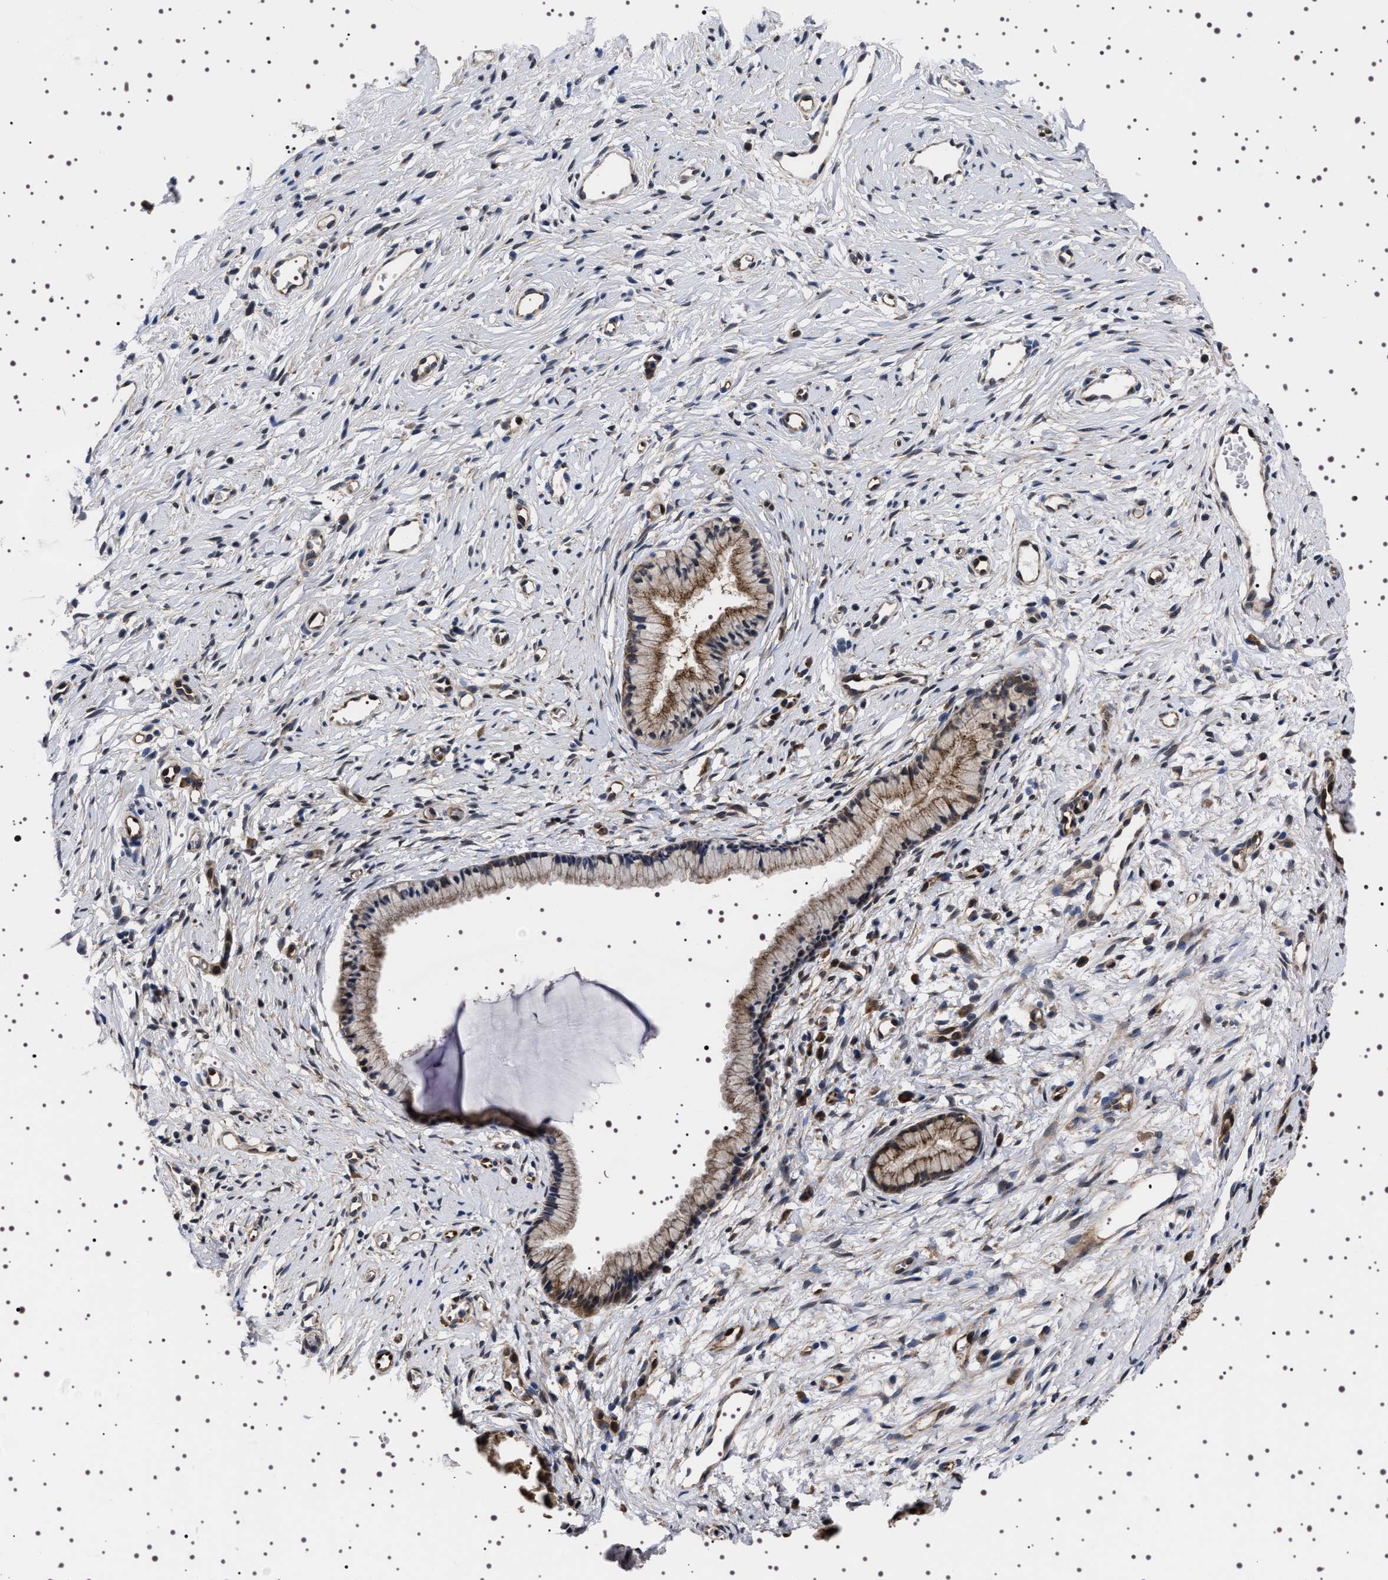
{"staining": {"intensity": "moderate", "quantity": ">75%", "location": "cytoplasmic/membranous"}, "tissue": "cervix", "cell_type": "Glandular cells", "image_type": "normal", "snomed": [{"axis": "morphology", "description": "Normal tissue, NOS"}, {"axis": "topography", "description": "Cervix"}], "caption": "About >75% of glandular cells in normal cervix show moderate cytoplasmic/membranous protein positivity as visualized by brown immunohistochemical staining.", "gene": "DARS1", "patient": {"sex": "female", "age": 77}}